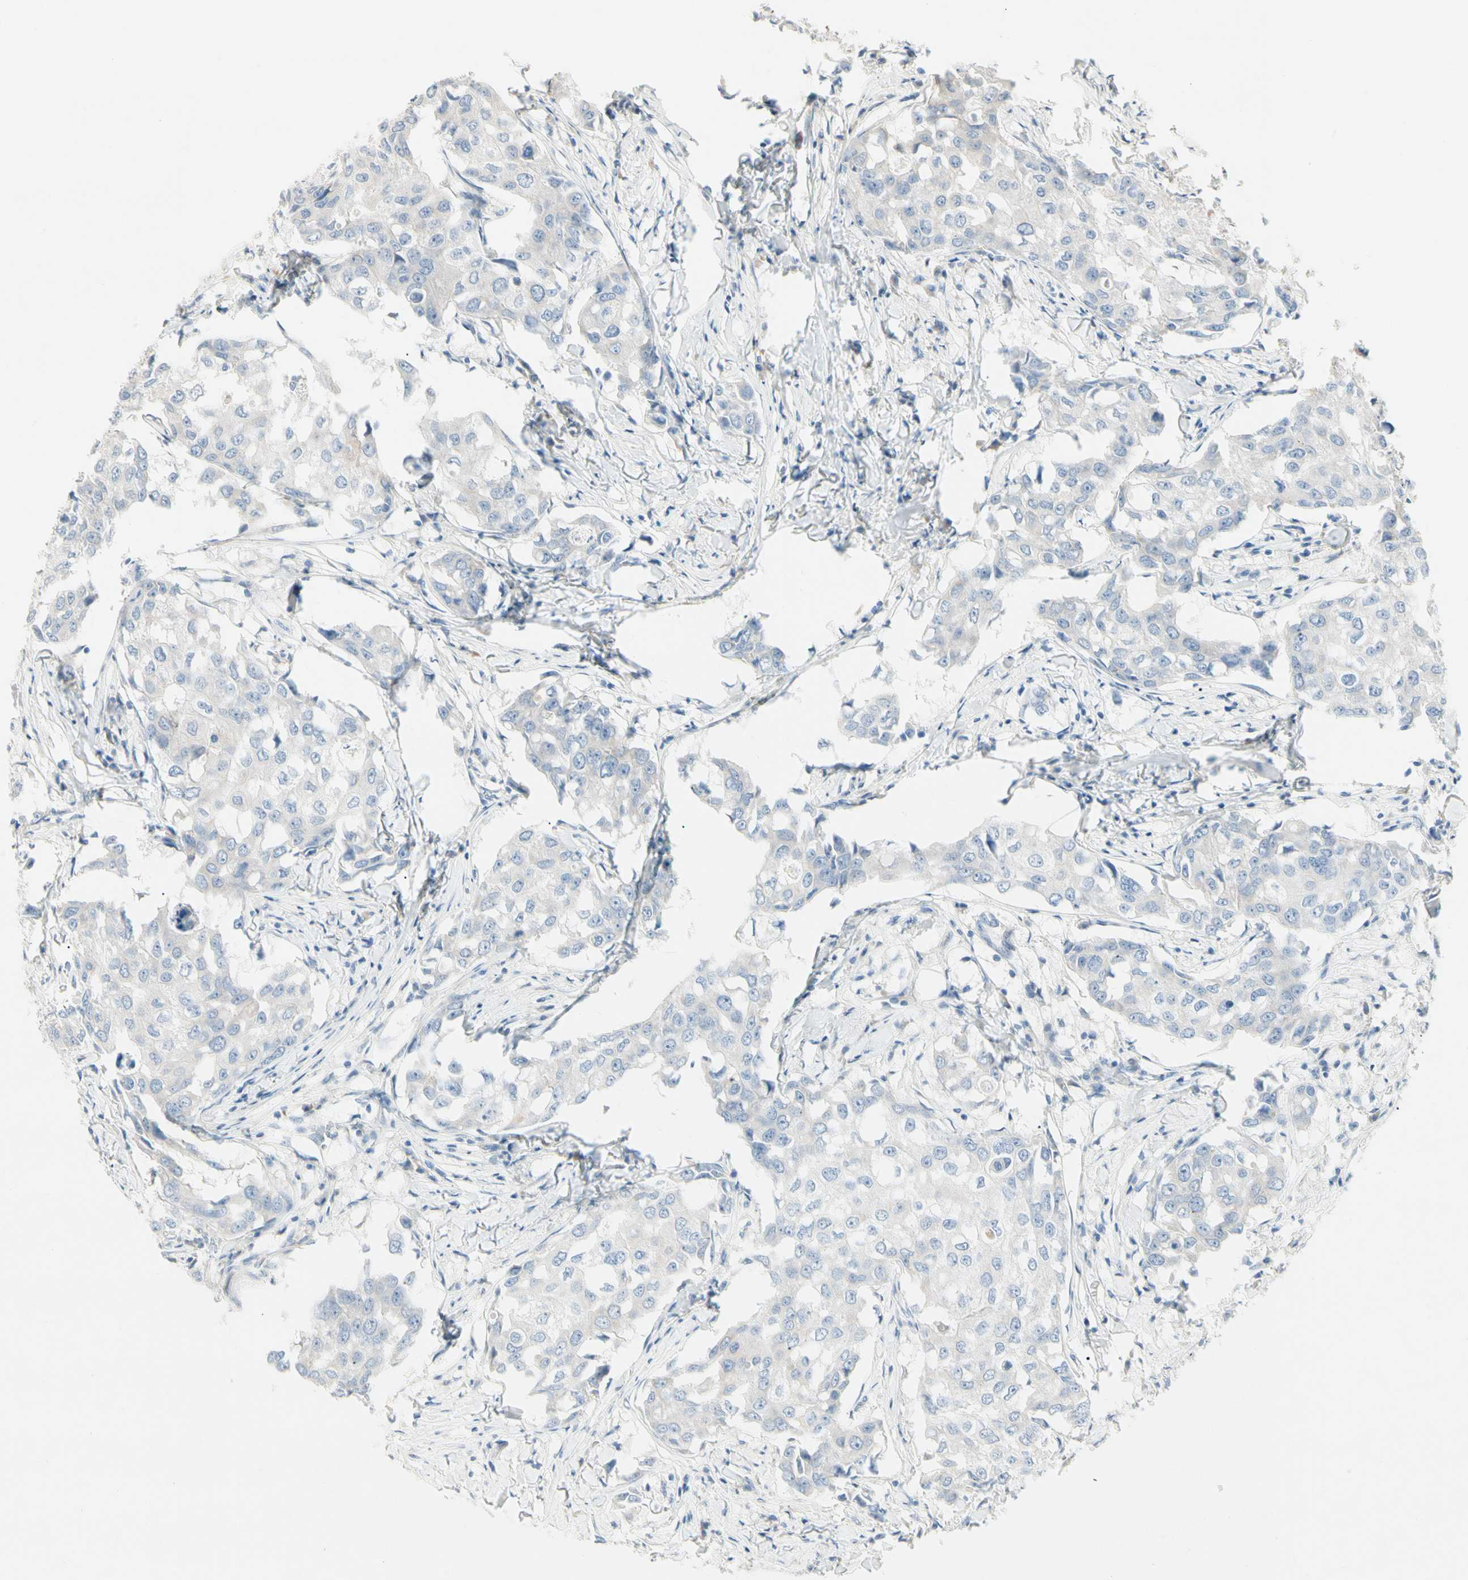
{"staining": {"intensity": "negative", "quantity": "none", "location": "none"}, "tissue": "breast cancer", "cell_type": "Tumor cells", "image_type": "cancer", "snomed": [{"axis": "morphology", "description": "Duct carcinoma"}, {"axis": "topography", "description": "Breast"}], "caption": "A micrograph of human breast cancer (invasive ductal carcinoma) is negative for staining in tumor cells.", "gene": "ALDH18A1", "patient": {"sex": "female", "age": 27}}